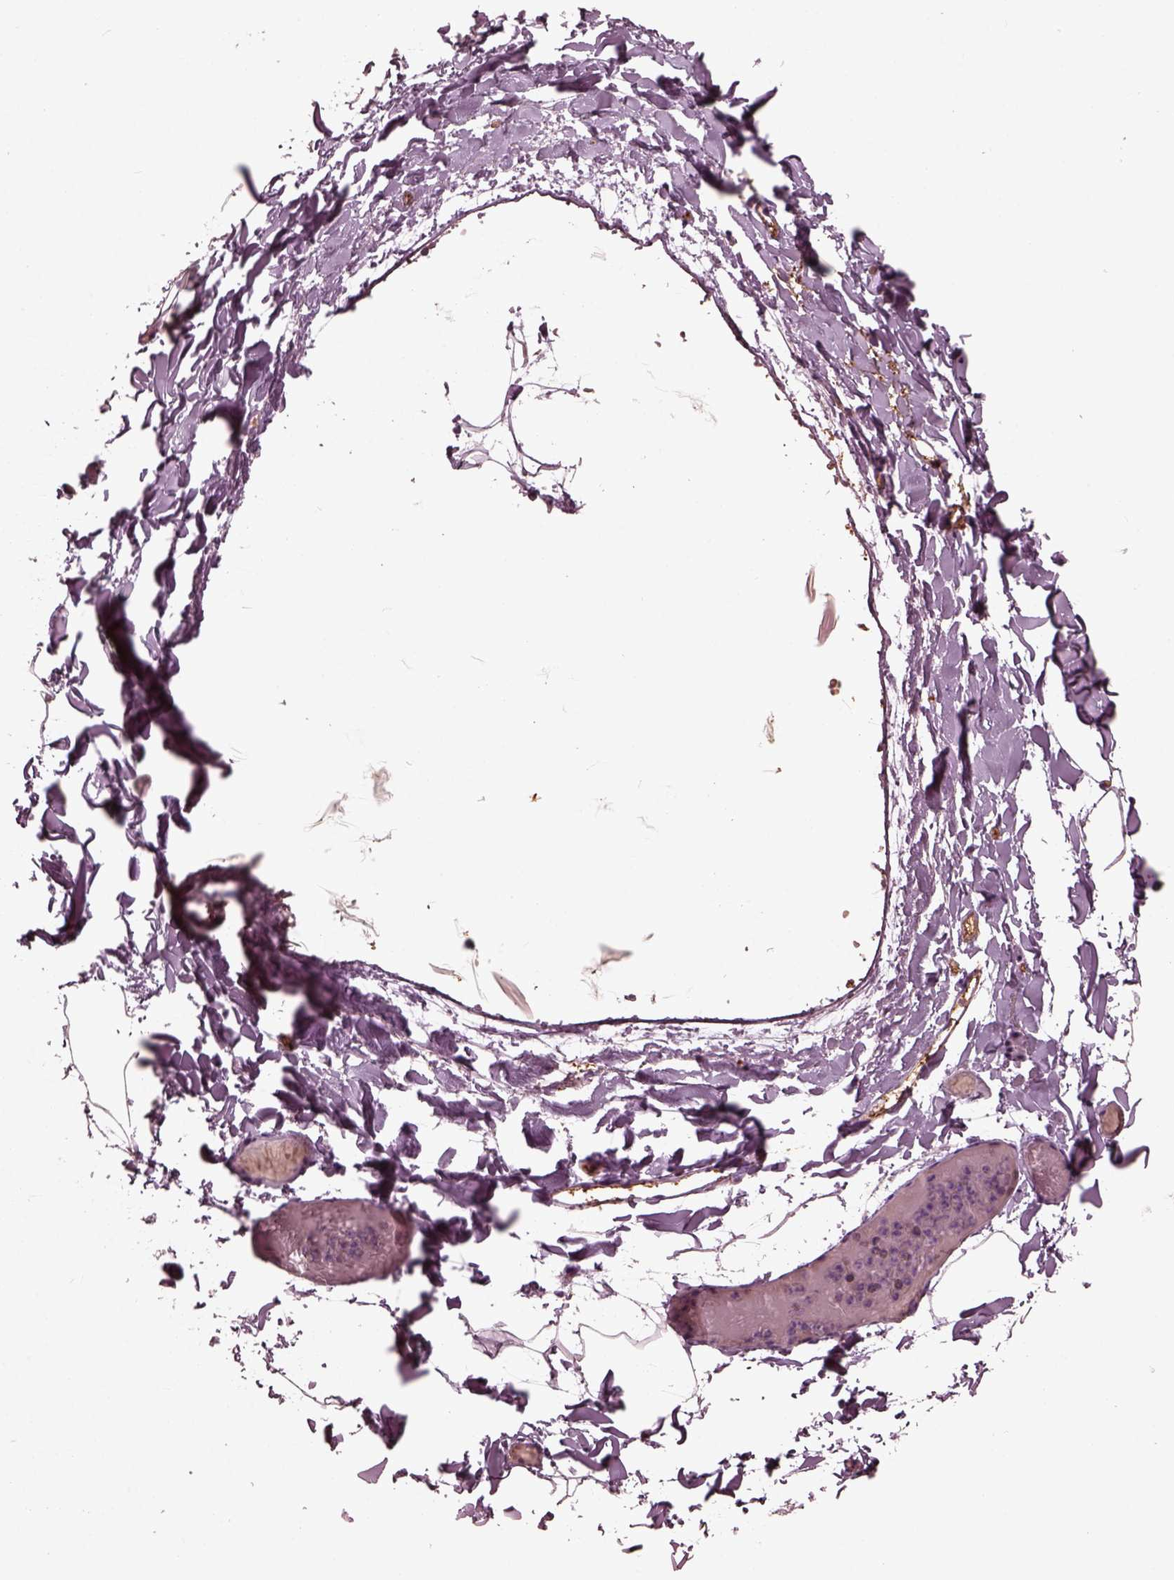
{"staining": {"intensity": "negative", "quantity": "none", "location": "none"}, "tissue": "adipose tissue", "cell_type": "Adipocytes", "image_type": "normal", "snomed": [{"axis": "morphology", "description": "Normal tissue, NOS"}, {"axis": "topography", "description": "Gallbladder"}, {"axis": "topography", "description": "Peripheral nerve tissue"}], "caption": "IHC of normal human adipose tissue exhibits no expression in adipocytes. (DAB (3,3'-diaminobenzidine) immunohistochemistry (IHC) visualized using brightfield microscopy, high magnification).", "gene": "KIF6", "patient": {"sex": "female", "age": 45}}